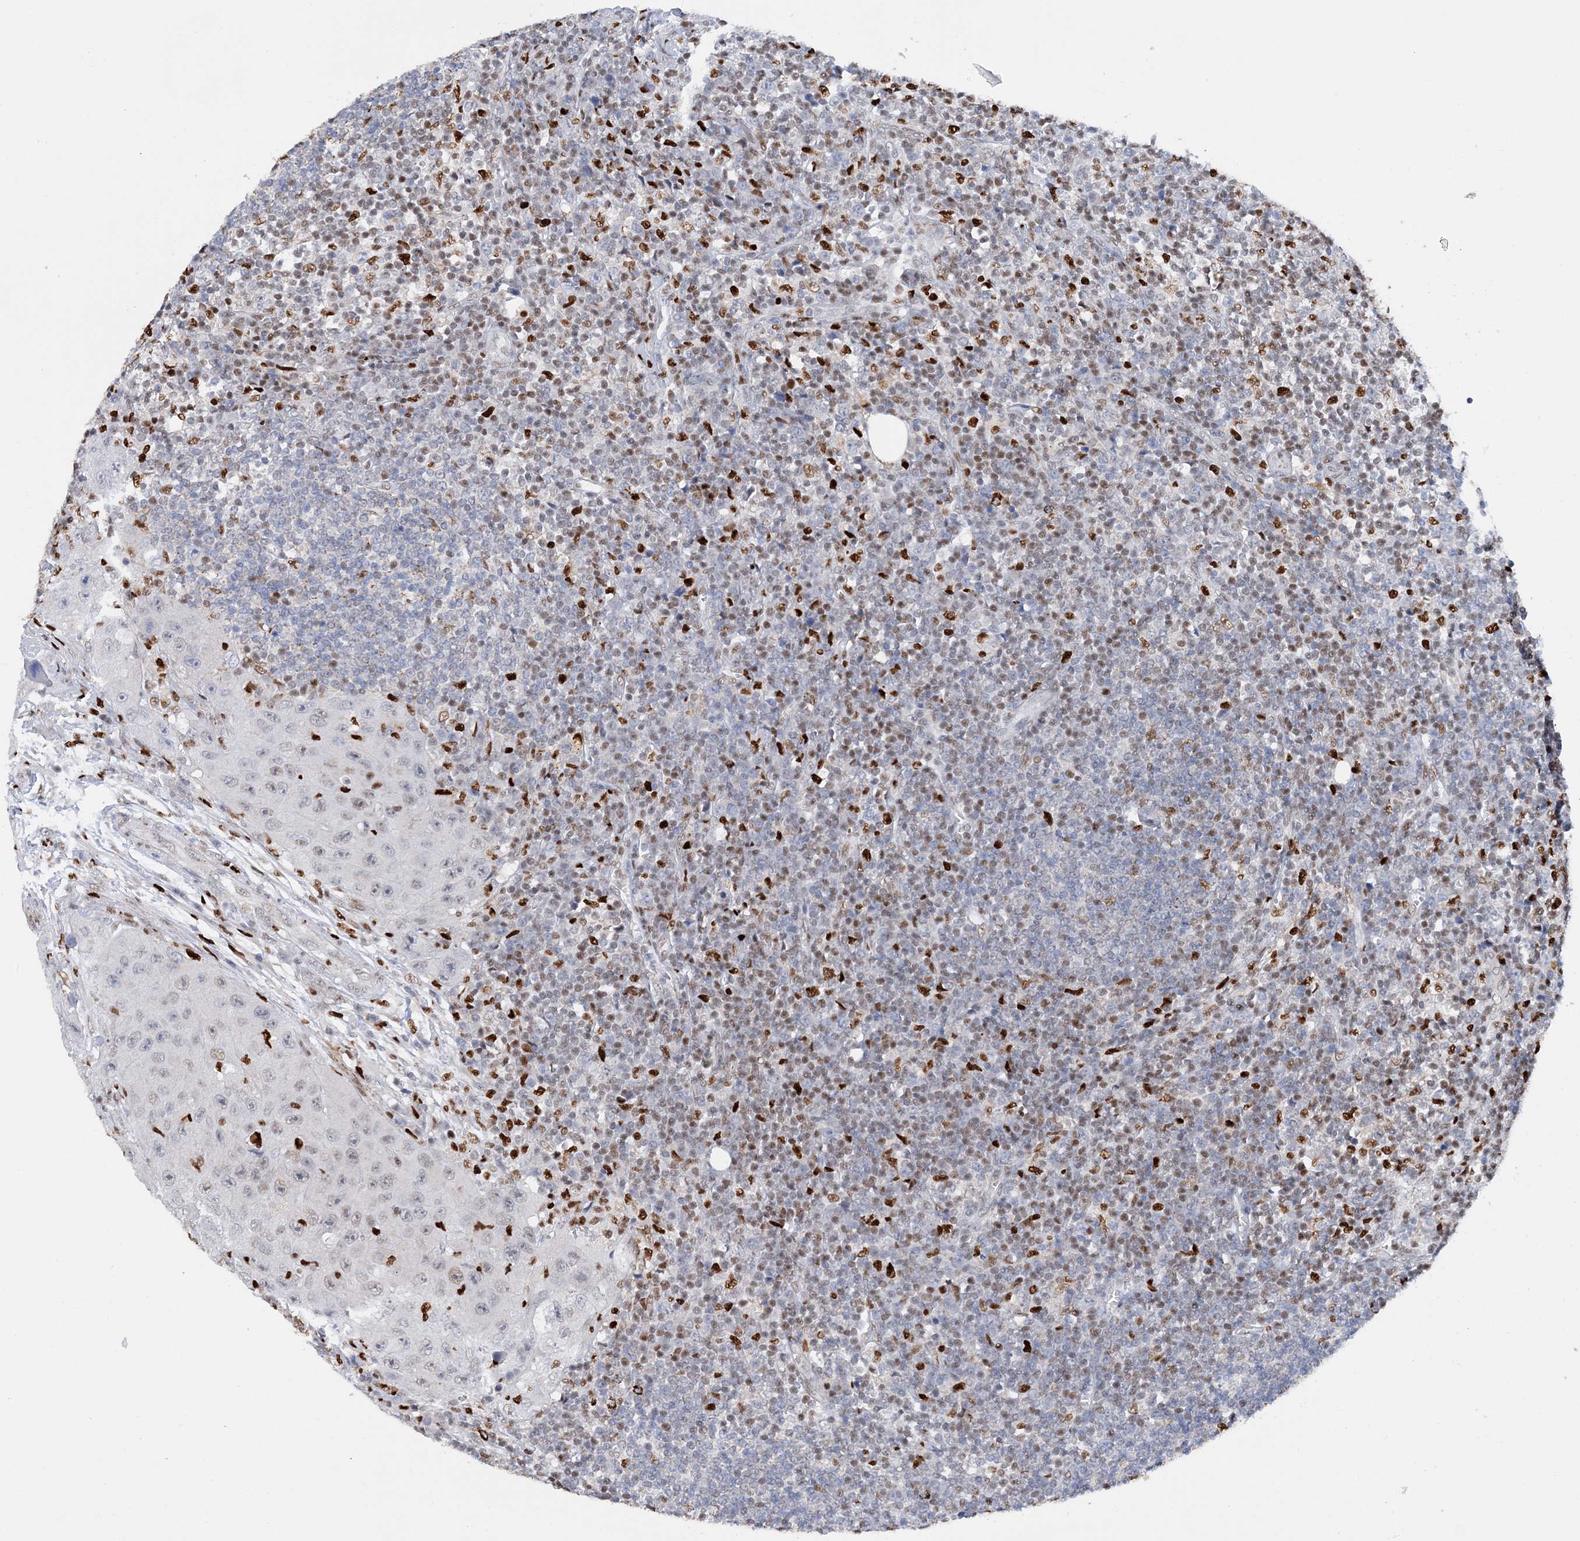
{"staining": {"intensity": "strong", "quantity": "<25%", "location": "nuclear"}, "tissue": "lymph node", "cell_type": "Germinal center cells", "image_type": "normal", "snomed": [{"axis": "morphology", "description": "Normal tissue, NOS"}, {"axis": "morphology", "description": "Squamous cell carcinoma, metastatic, NOS"}, {"axis": "topography", "description": "Lymph node"}], "caption": "Protein positivity by IHC exhibits strong nuclear positivity in approximately <25% of germinal center cells in normal lymph node.", "gene": "NIT2", "patient": {"sex": "male", "age": 73}}